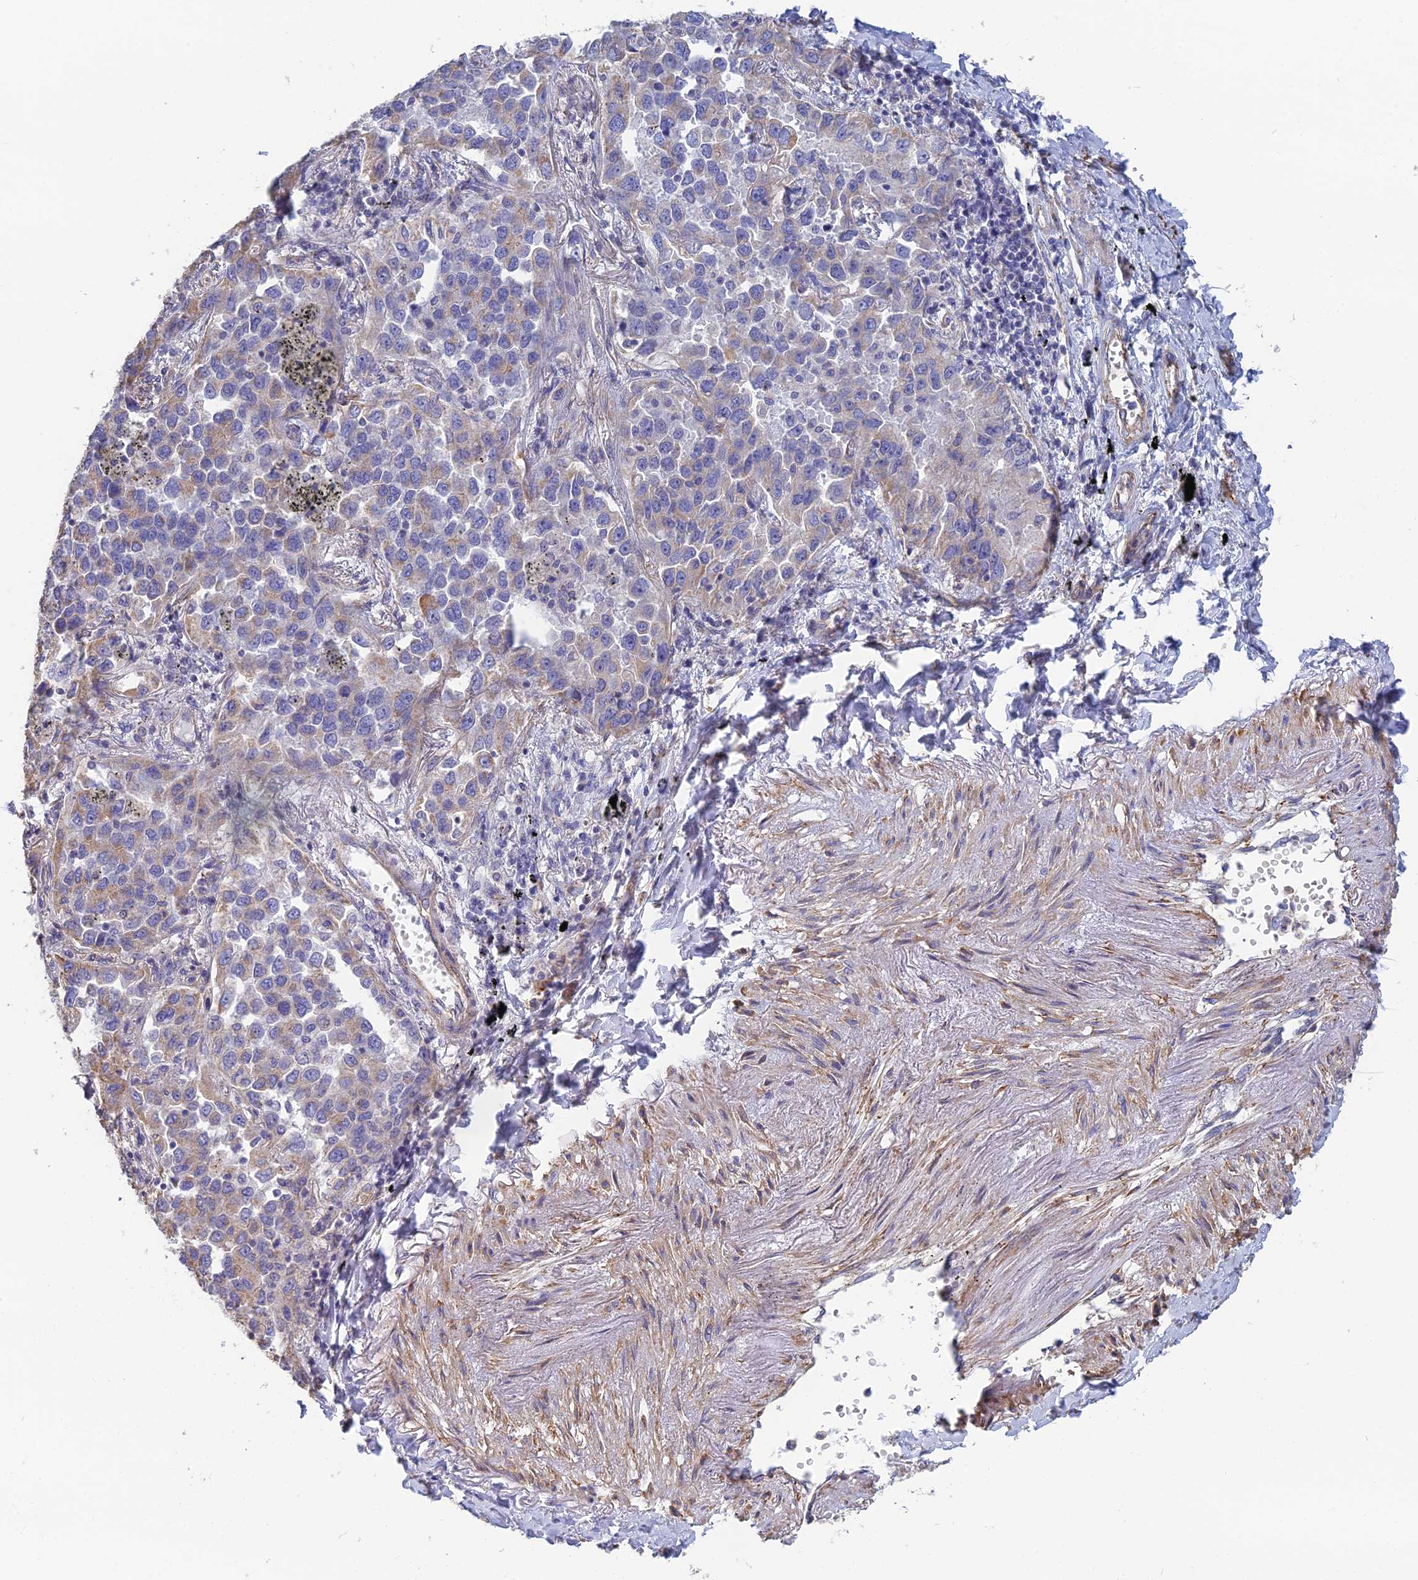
{"staining": {"intensity": "weak", "quantity": "<25%", "location": "cytoplasmic/membranous"}, "tissue": "lung cancer", "cell_type": "Tumor cells", "image_type": "cancer", "snomed": [{"axis": "morphology", "description": "Adenocarcinoma, NOS"}, {"axis": "topography", "description": "Lung"}], "caption": "Tumor cells are negative for protein expression in human lung adenocarcinoma.", "gene": "PCDHA5", "patient": {"sex": "male", "age": 67}}